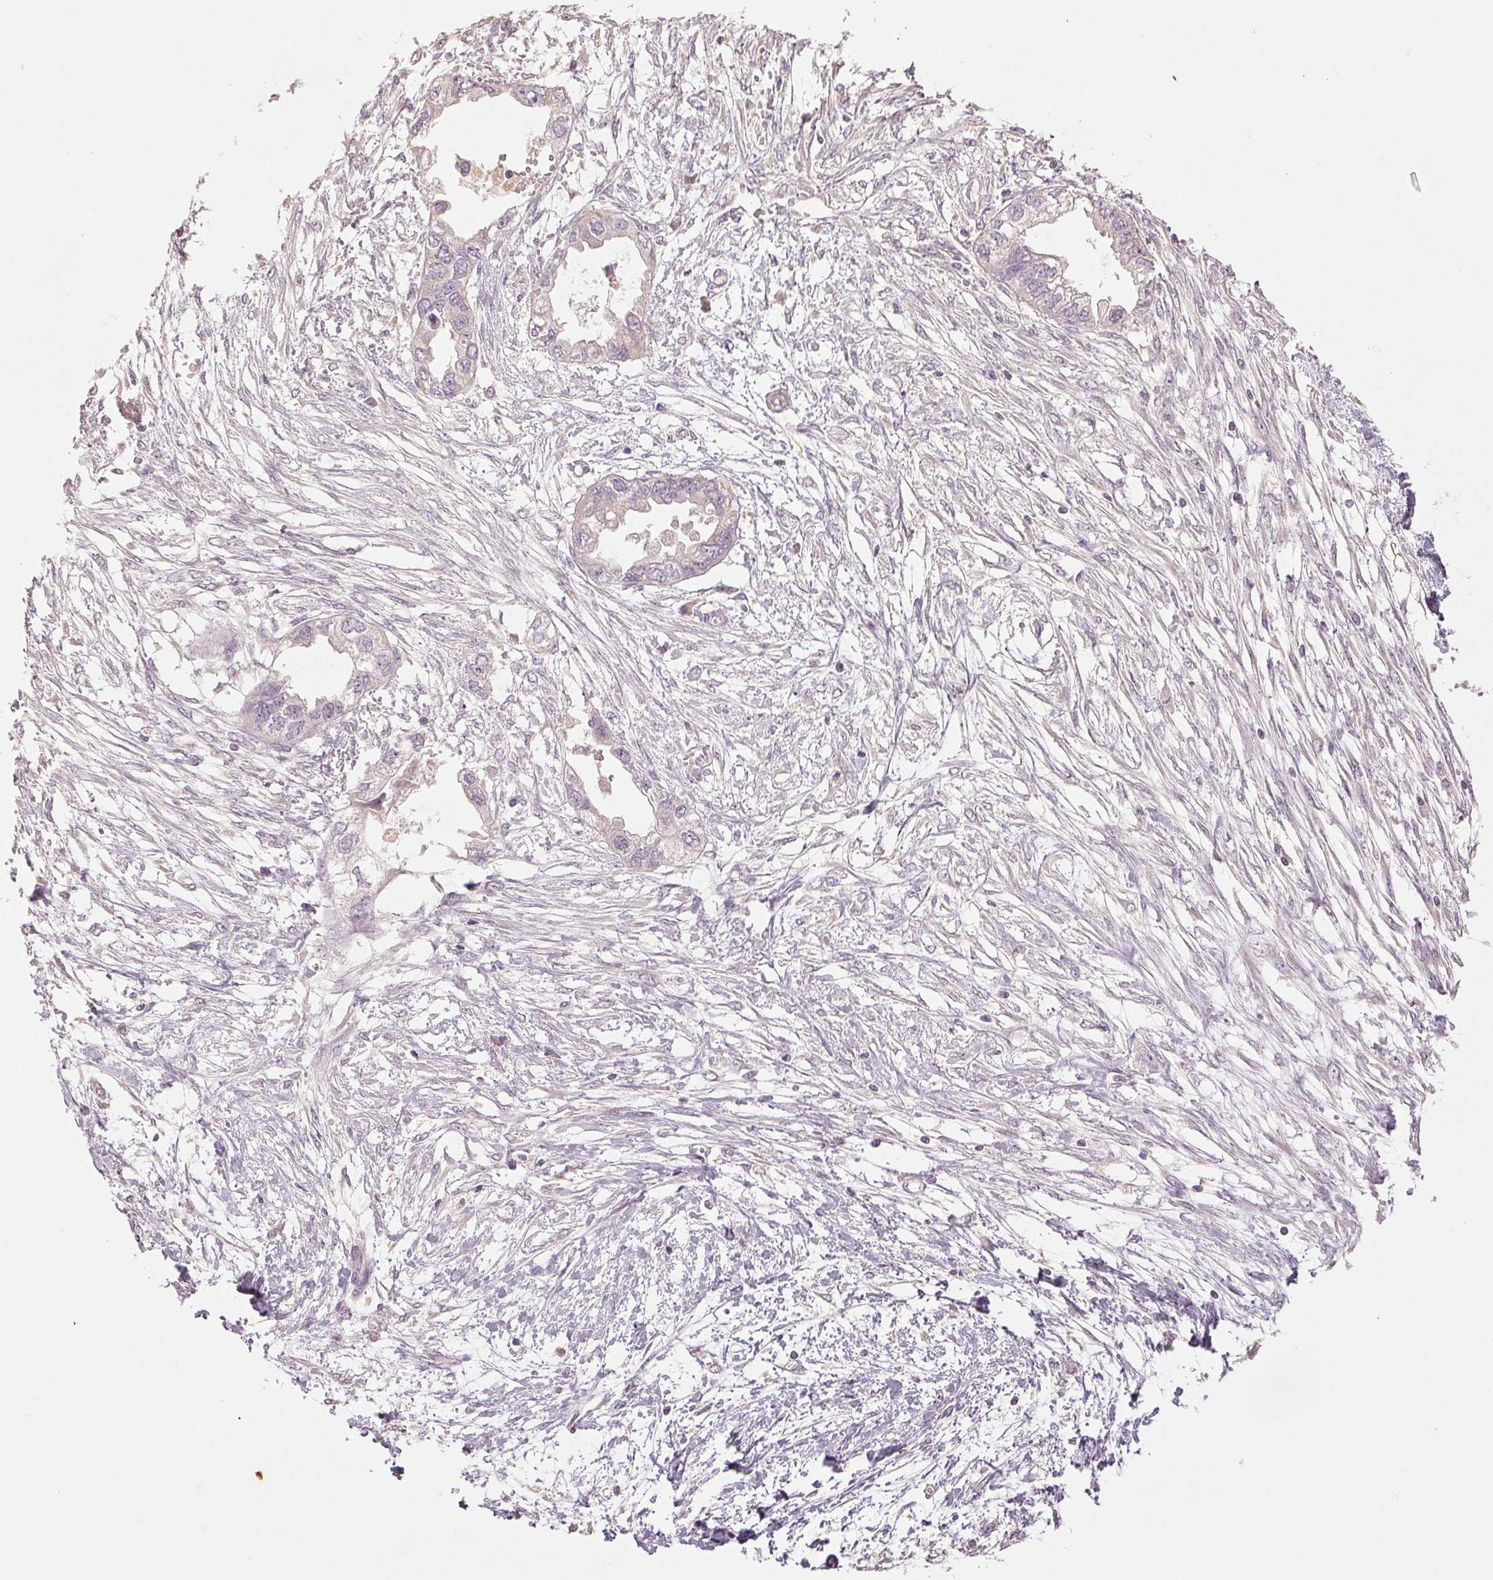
{"staining": {"intensity": "negative", "quantity": "none", "location": "none"}, "tissue": "endometrial cancer", "cell_type": "Tumor cells", "image_type": "cancer", "snomed": [{"axis": "morphology", "description": "Adenocarcinoma, NOS"}, {"axis": "morphology", "description": "Adenocarcinoma, metastatic, NOS"}, {"axis": "topography", "description": "Adipose tissue"}, {"axis": "topography", "description": "Endometrium"}], "caption": "A histopathology image of endometrial cancer (adenocarcinoma) stained for a protein demonstrates no brown staining in tumor cells. (IHC, brightfield microscopy, high magnification).", "gene": "COX14", "patient": {"sex": "female", "age": 67}}